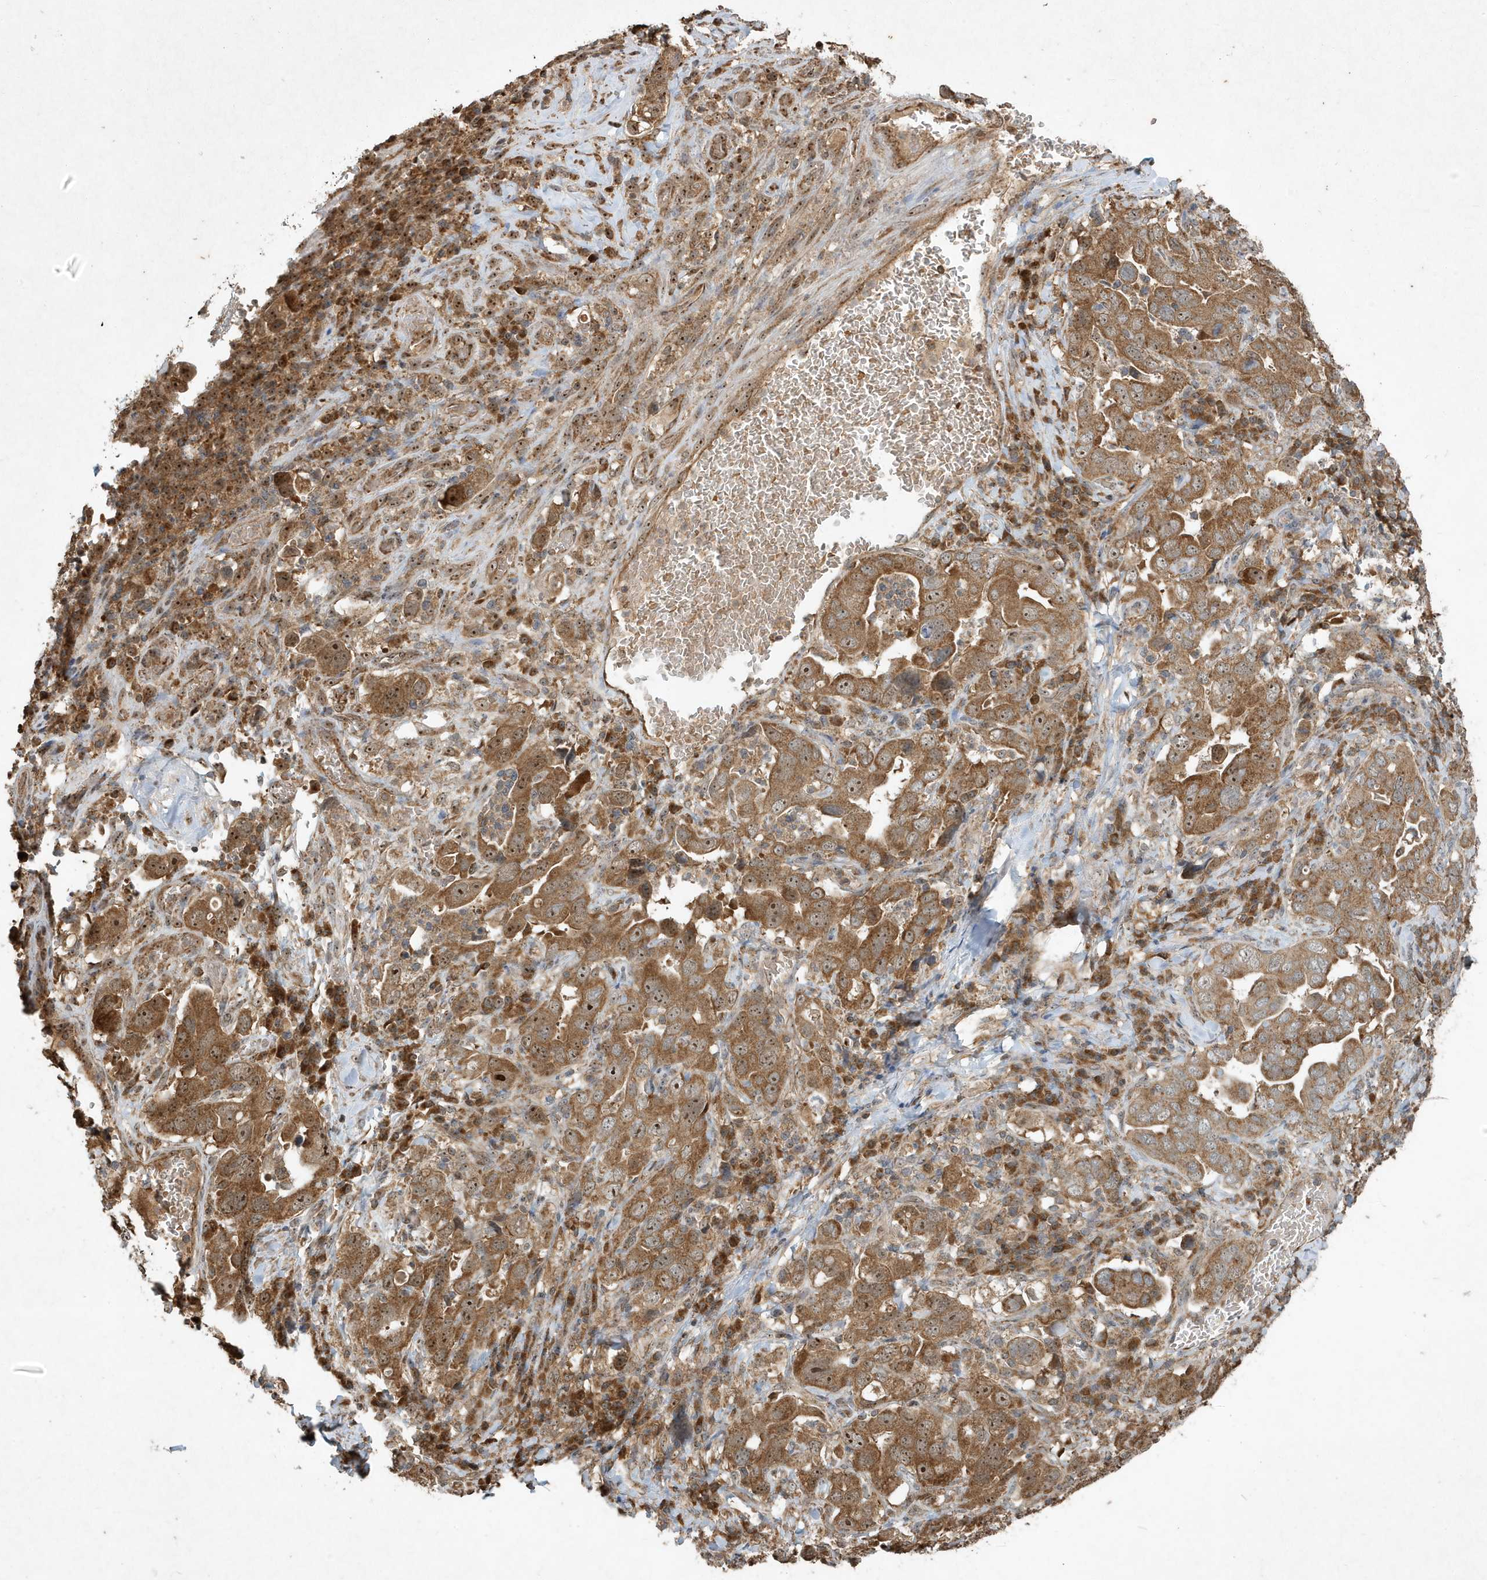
{"staining": {"intensity": "strong", "quantity": ">75%", "location": "cytoplasmic/membranous,nuclear"}, "tissue": "stomach cancer", "cell_type": "Tumor cells", "image_type": "cancer", "snomed": [{"axis": "morphology", "description": "Adenocarcinoma, NOS"}, {"axis": "topography", "description": "Stomach, upper"}], "caption": "Immunohistochemistry of human stomach adenocarcinoma displays high levels of strong cytoplasmic/membranous and nuclear expression in about >75% of tumor cells.", "gene": "ABCB9", "patient": {"sex": "male", "age": 62}}